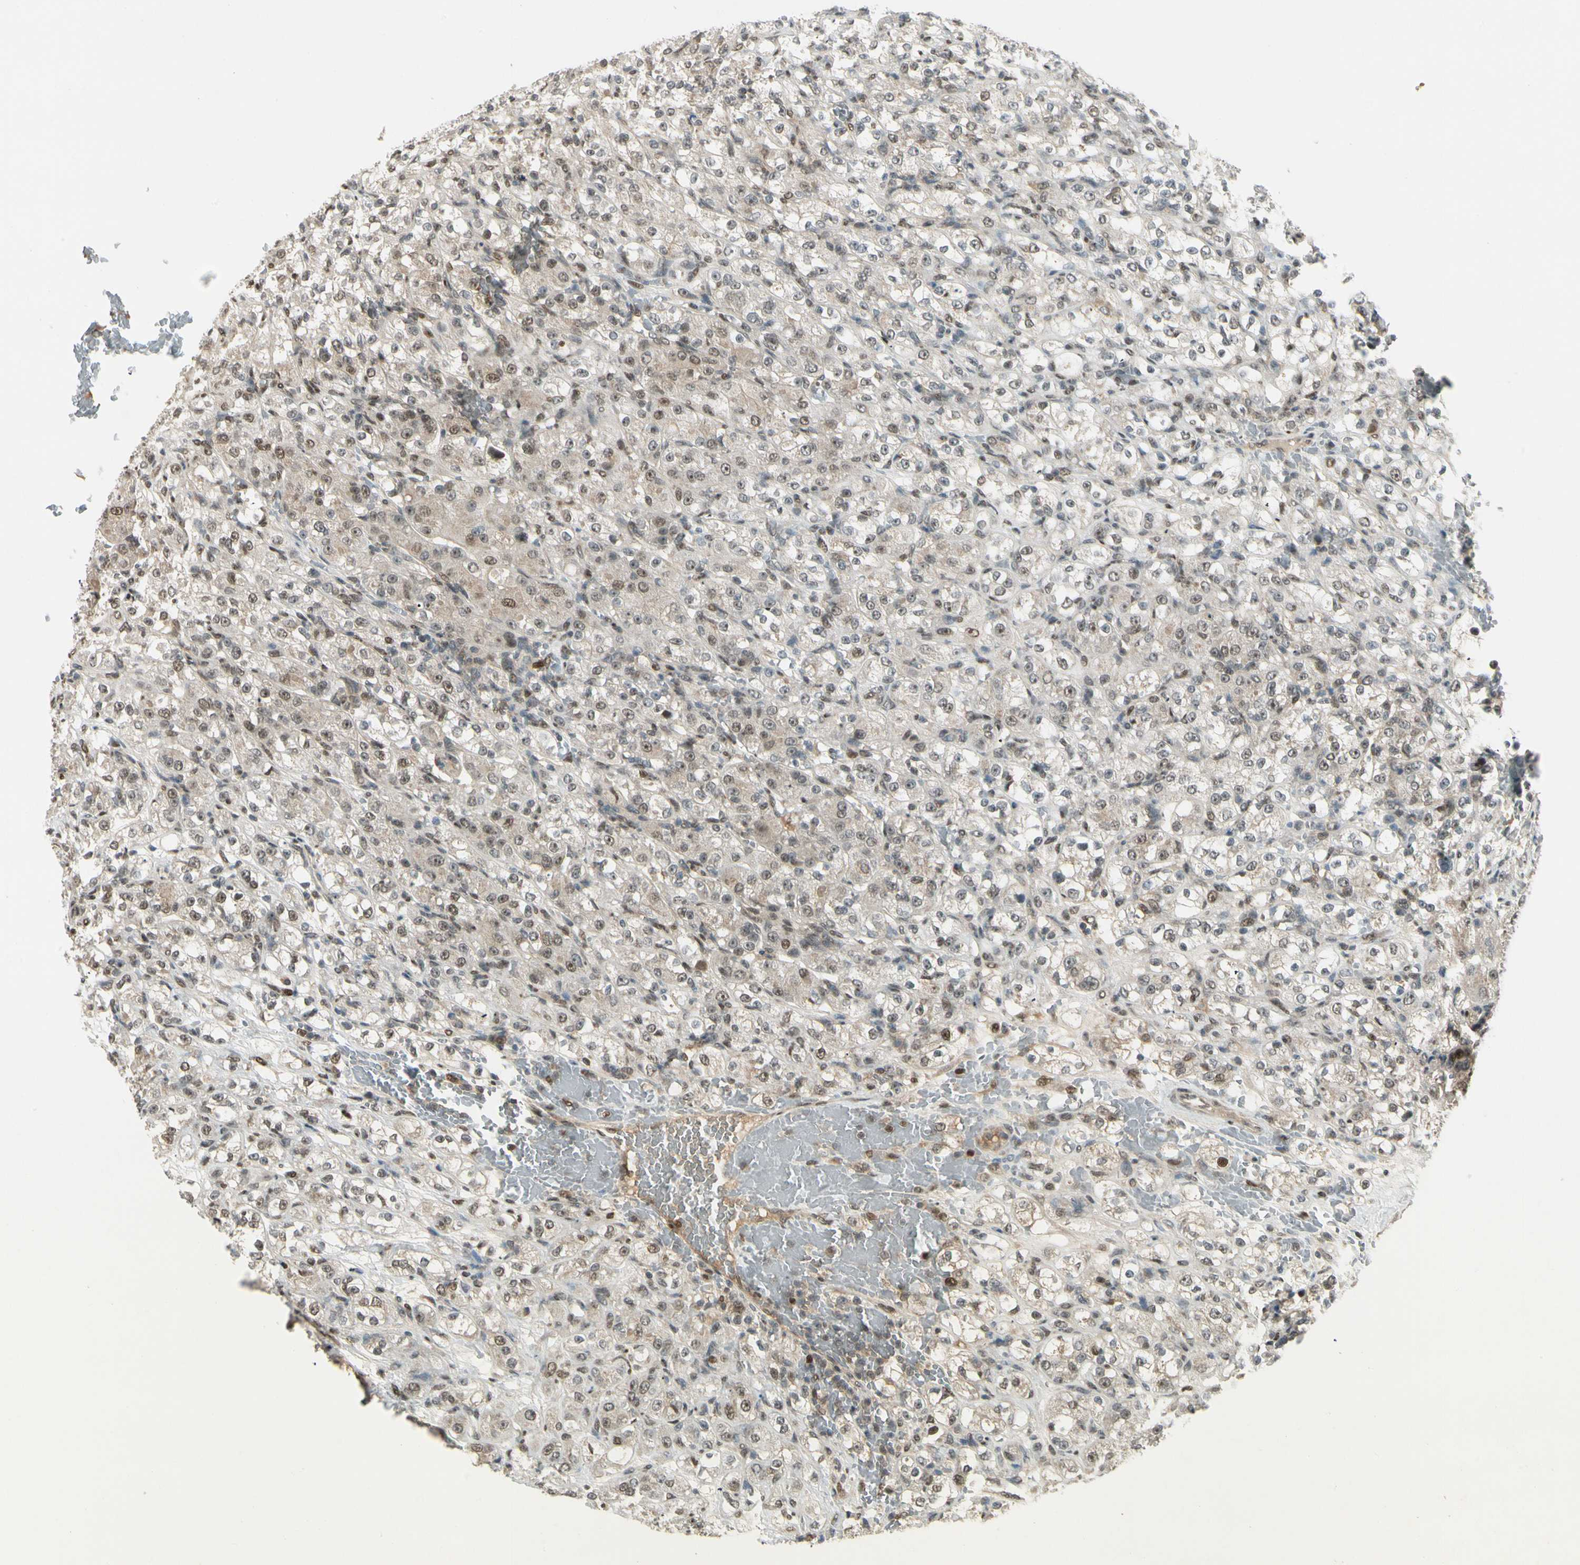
{"staining": {"intensity": "moderate", "quantity": ">75%", "location": "nuclear"}, "tissue": "renal cancer", "cell_type": "Tumor cells", "image_type": "cancer", "snomed": [{"axis": "morphology", "description": "Normal tissue, NOS"}, {"axis": "morphology", "description": "Adenocarcinoma, NOS"}, {"axis": "topography", "description": "Kidney"}], "caption": "IHC staining of renal cancer (adenocarcinoma), which exhibits medium levels of moderate nuclear positivity in approximately >75% of tumor cells indicating moderate nuclear protein expression. The staining was performed using DAB (3,3'-diaminobenzidine) (brown) for protein detection and nuclei were counterstained in hematoxylin (blue).", "gene": "GTF3A", "patient": {"sex": "male", "age": 61}}